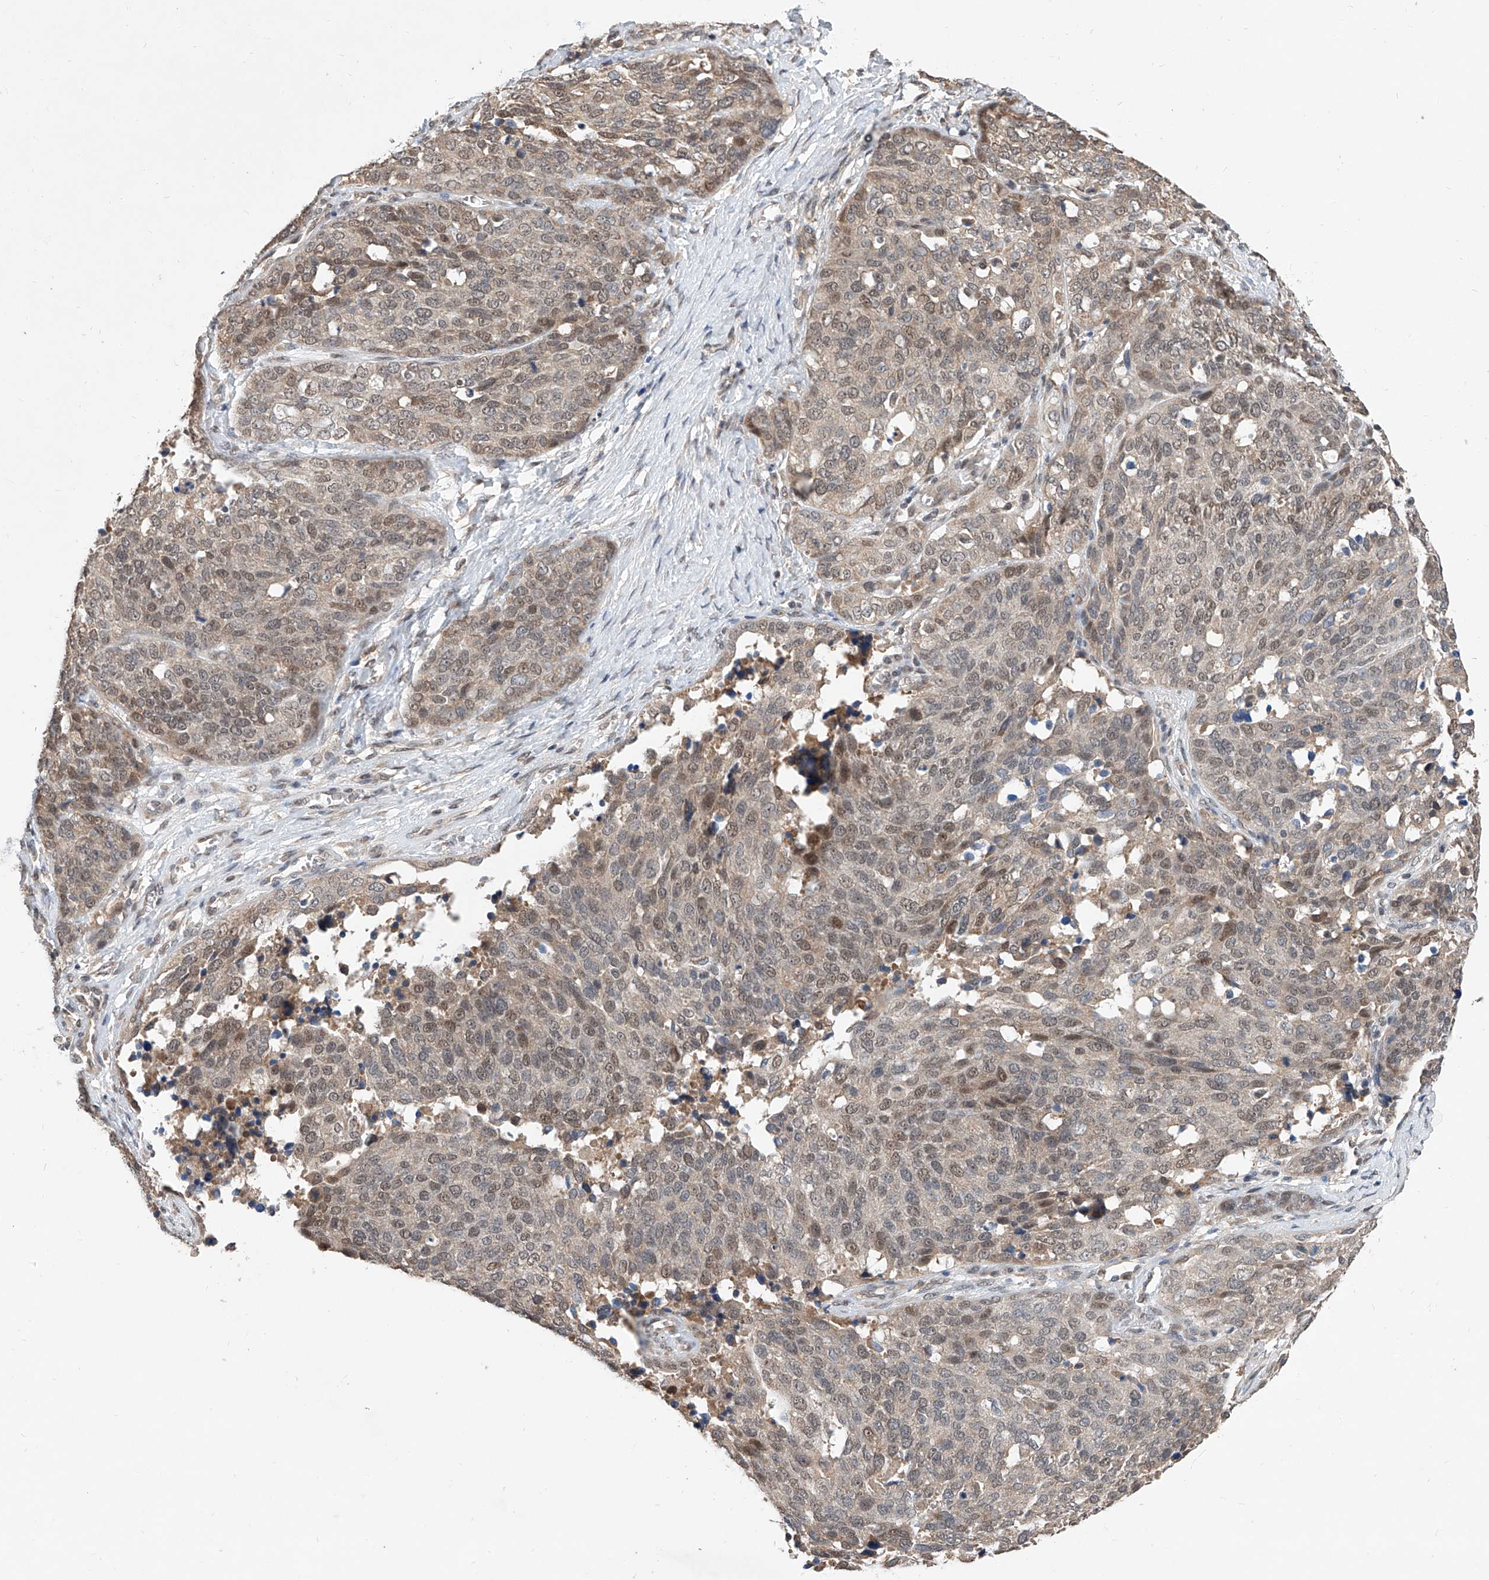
{"staining": {"intensity": "weak", "quantity": "25%-75%", "location": "nuclear"}, "tissue": "ovarian cancer", "cell_type": "Tumor cells", "image_type": "cancer", "snomed": [{"axis": "morphology", "description": "Cystadenocarcinoma, serous, NOS"}, {"axis": "topography", "description": "Ovary"}], "caption": "Immunohistochemistry (IHC) (DAB) staining of ovarian cancer shows weak nuclear protein staining in about 25%-75% of tumor cells.", "gene": "CARMIL3", "patient": {"sex": "female", "age": 44}}